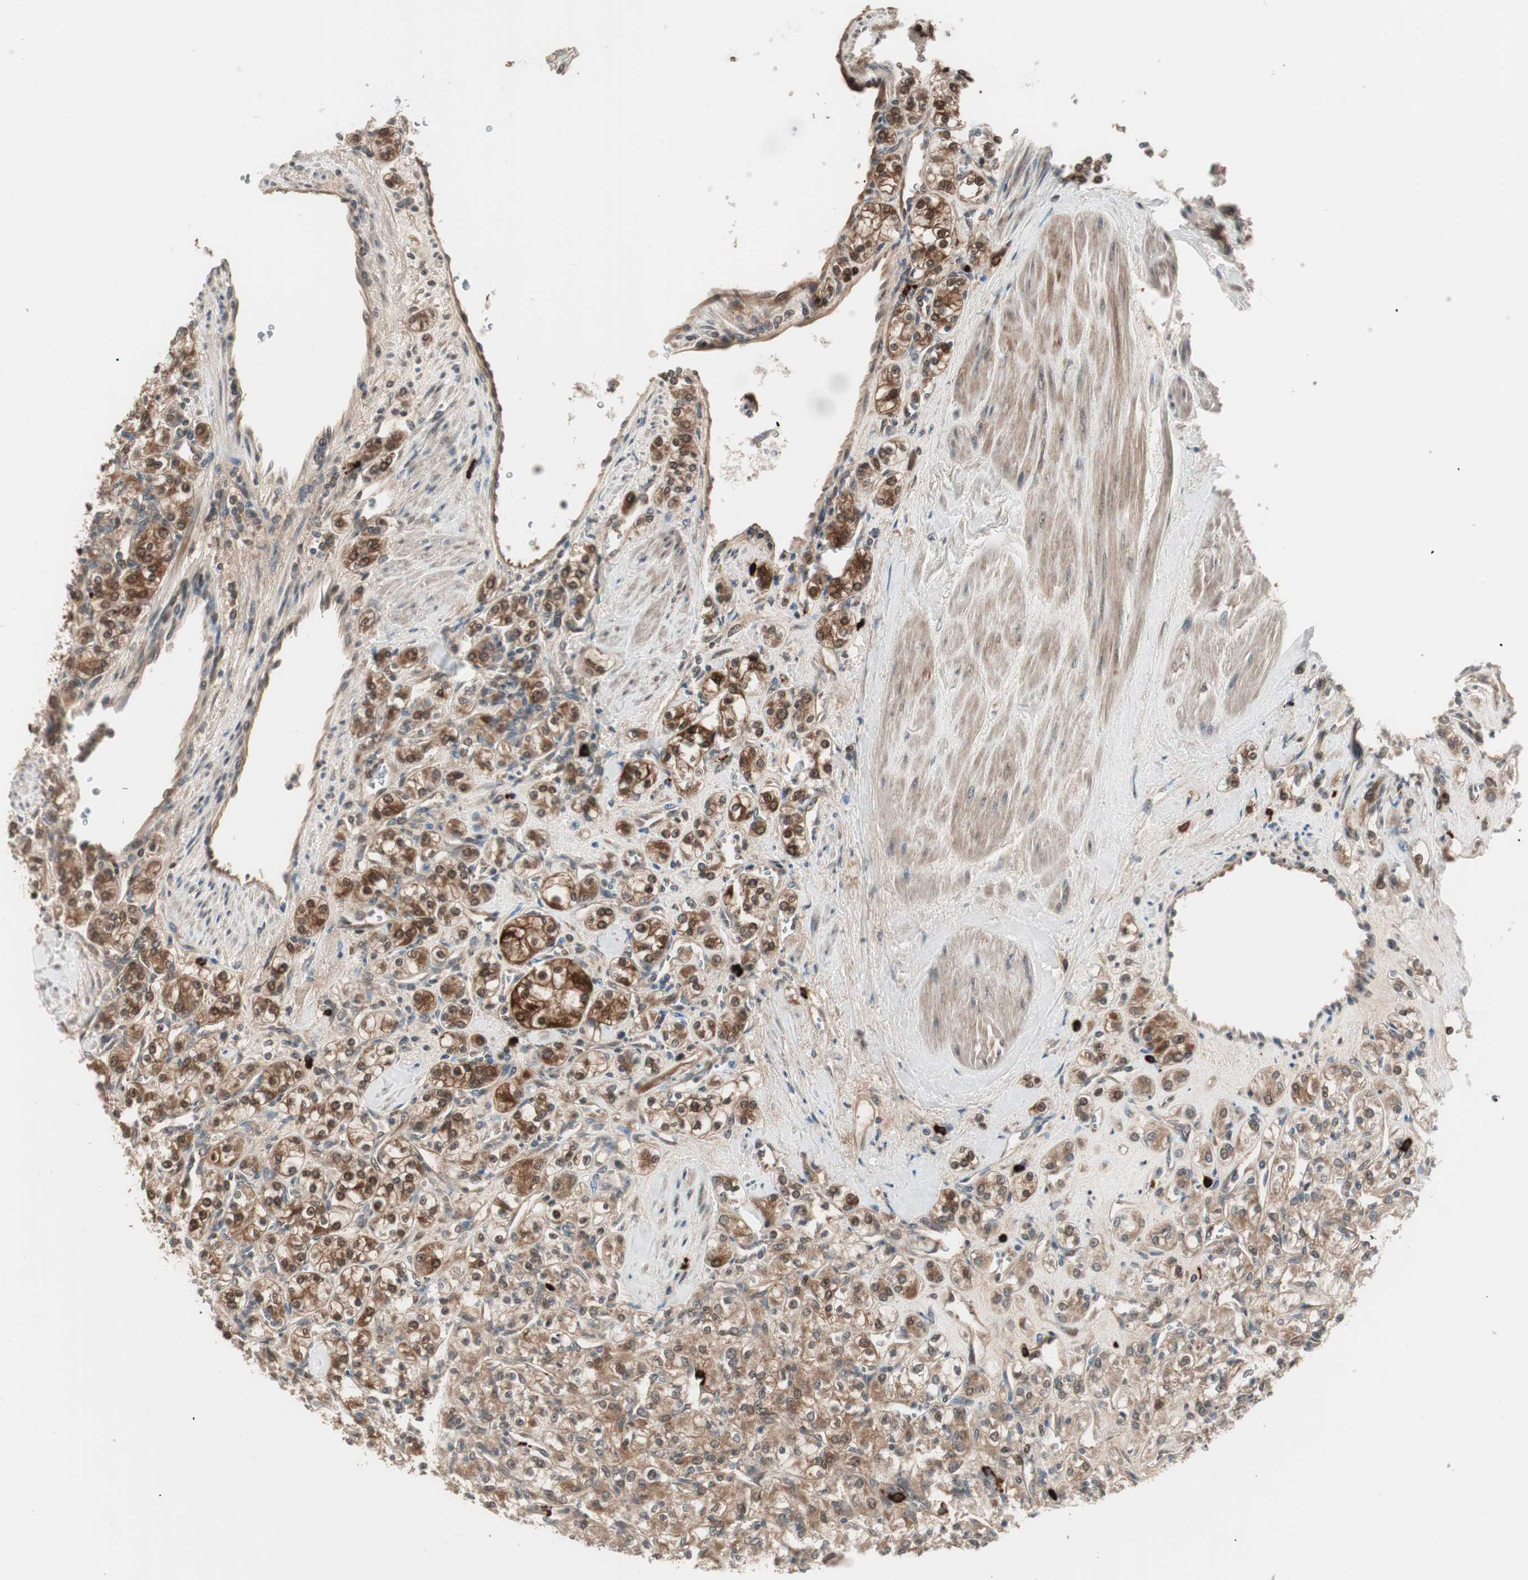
{"staining": {"intensity": "moderate", "quantity": ">75%", "location": "cytoplasmic/membranous,nuclear"}, "tissue": "renal cancer", "cell_type": "Tumor cells", "image_type": "cancer", "snomed": [{"axis": "morphology", "description": "Adenocarcinoma, NOS"}, {"axis": "topography", "description": "Kidney"}], "caption": "Protein expression analysis of human renal adenocarcinoma reveals moderate cytoplasmic/membranous and nuclear staining in about >75% of tumor cells. Immunohistochemistry stains the protein in brown and the nuclei are stained blue.", "gene": "PRKG2", "patient": {"sex": "male", "age": 77}}